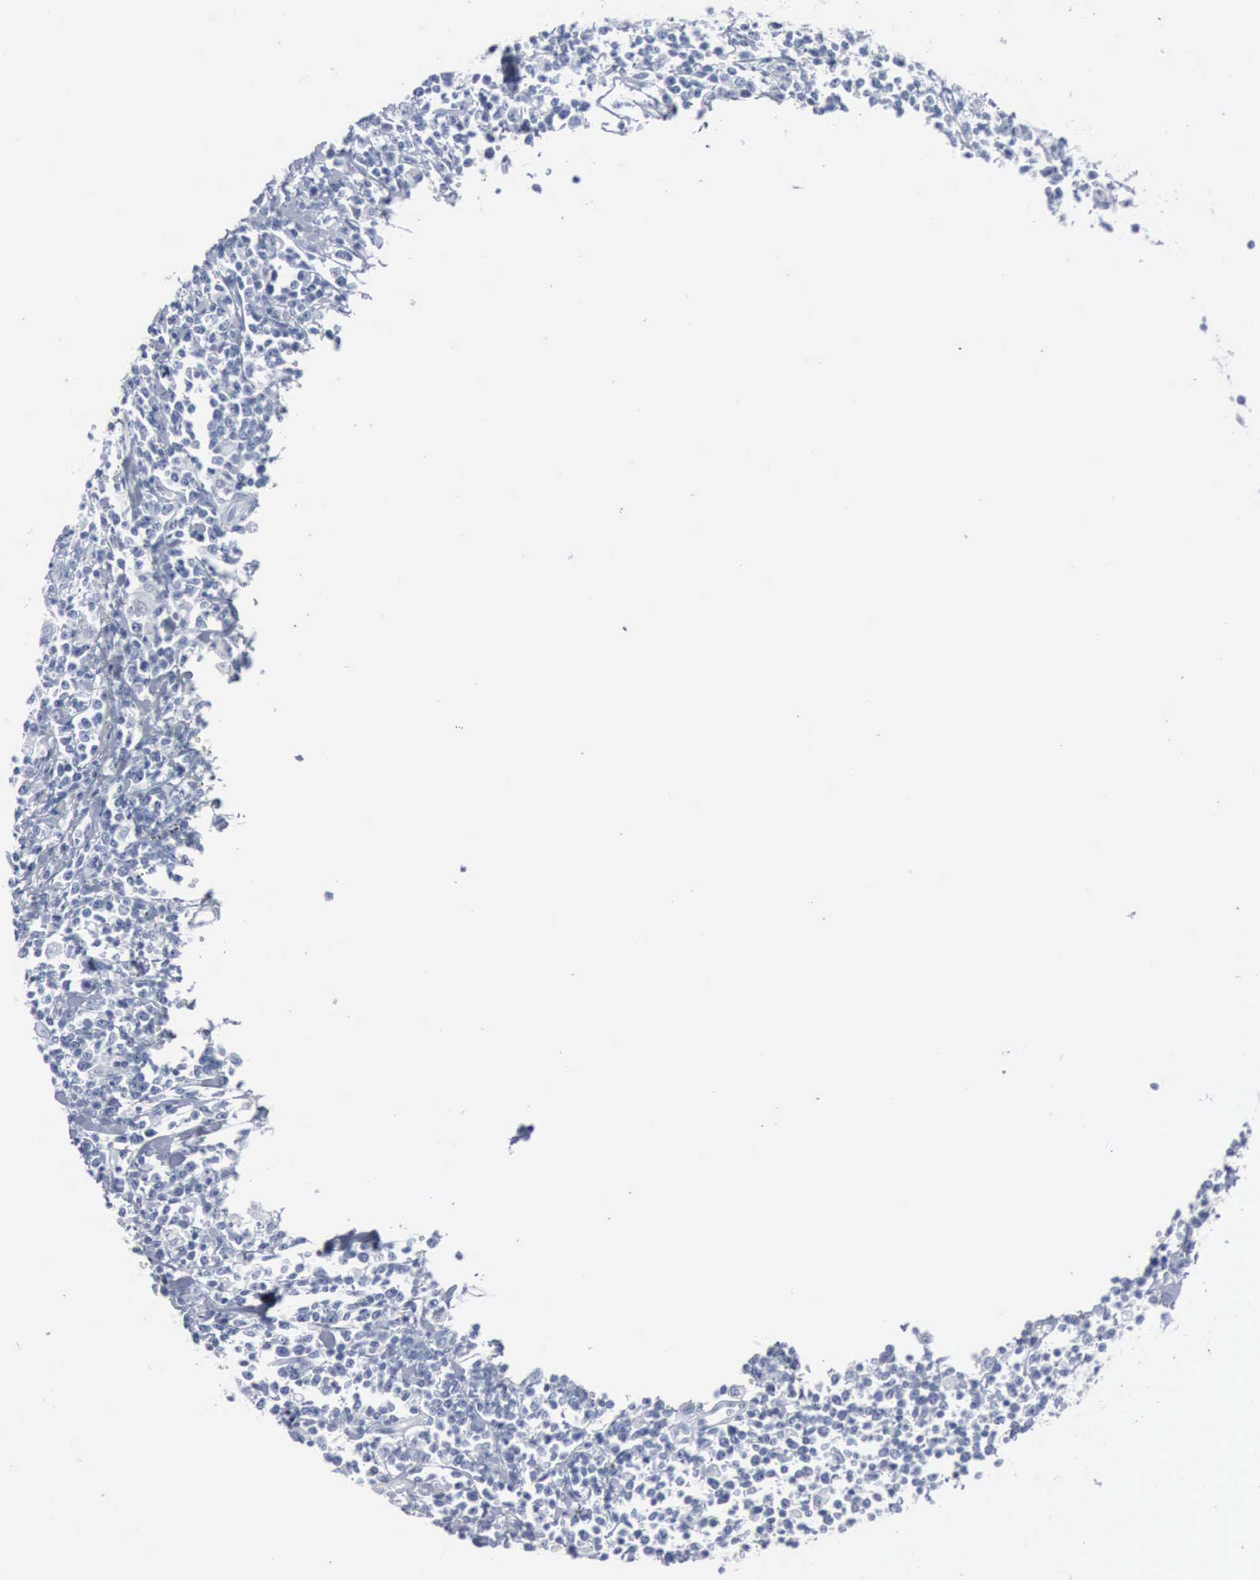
{"staining": {"intensity": "negative", "quantity": "none", "location": "none"}, "tissue": "lymphoma", "cell_type": "Tumor cells", "image_type": "cancer", "snomed": [{"axis": "morphology", "description": "Malignant lymphoma, non-Hodgkin's type, High grade"}, {"axis": "topography", "description": "Colon"}], "caption": "This is a photomicrograph of IHC staining of lymphoma, which shows no staining in tumor cells.", "gene": "DMD", "patient": {"sex": "male", "age": 82}}